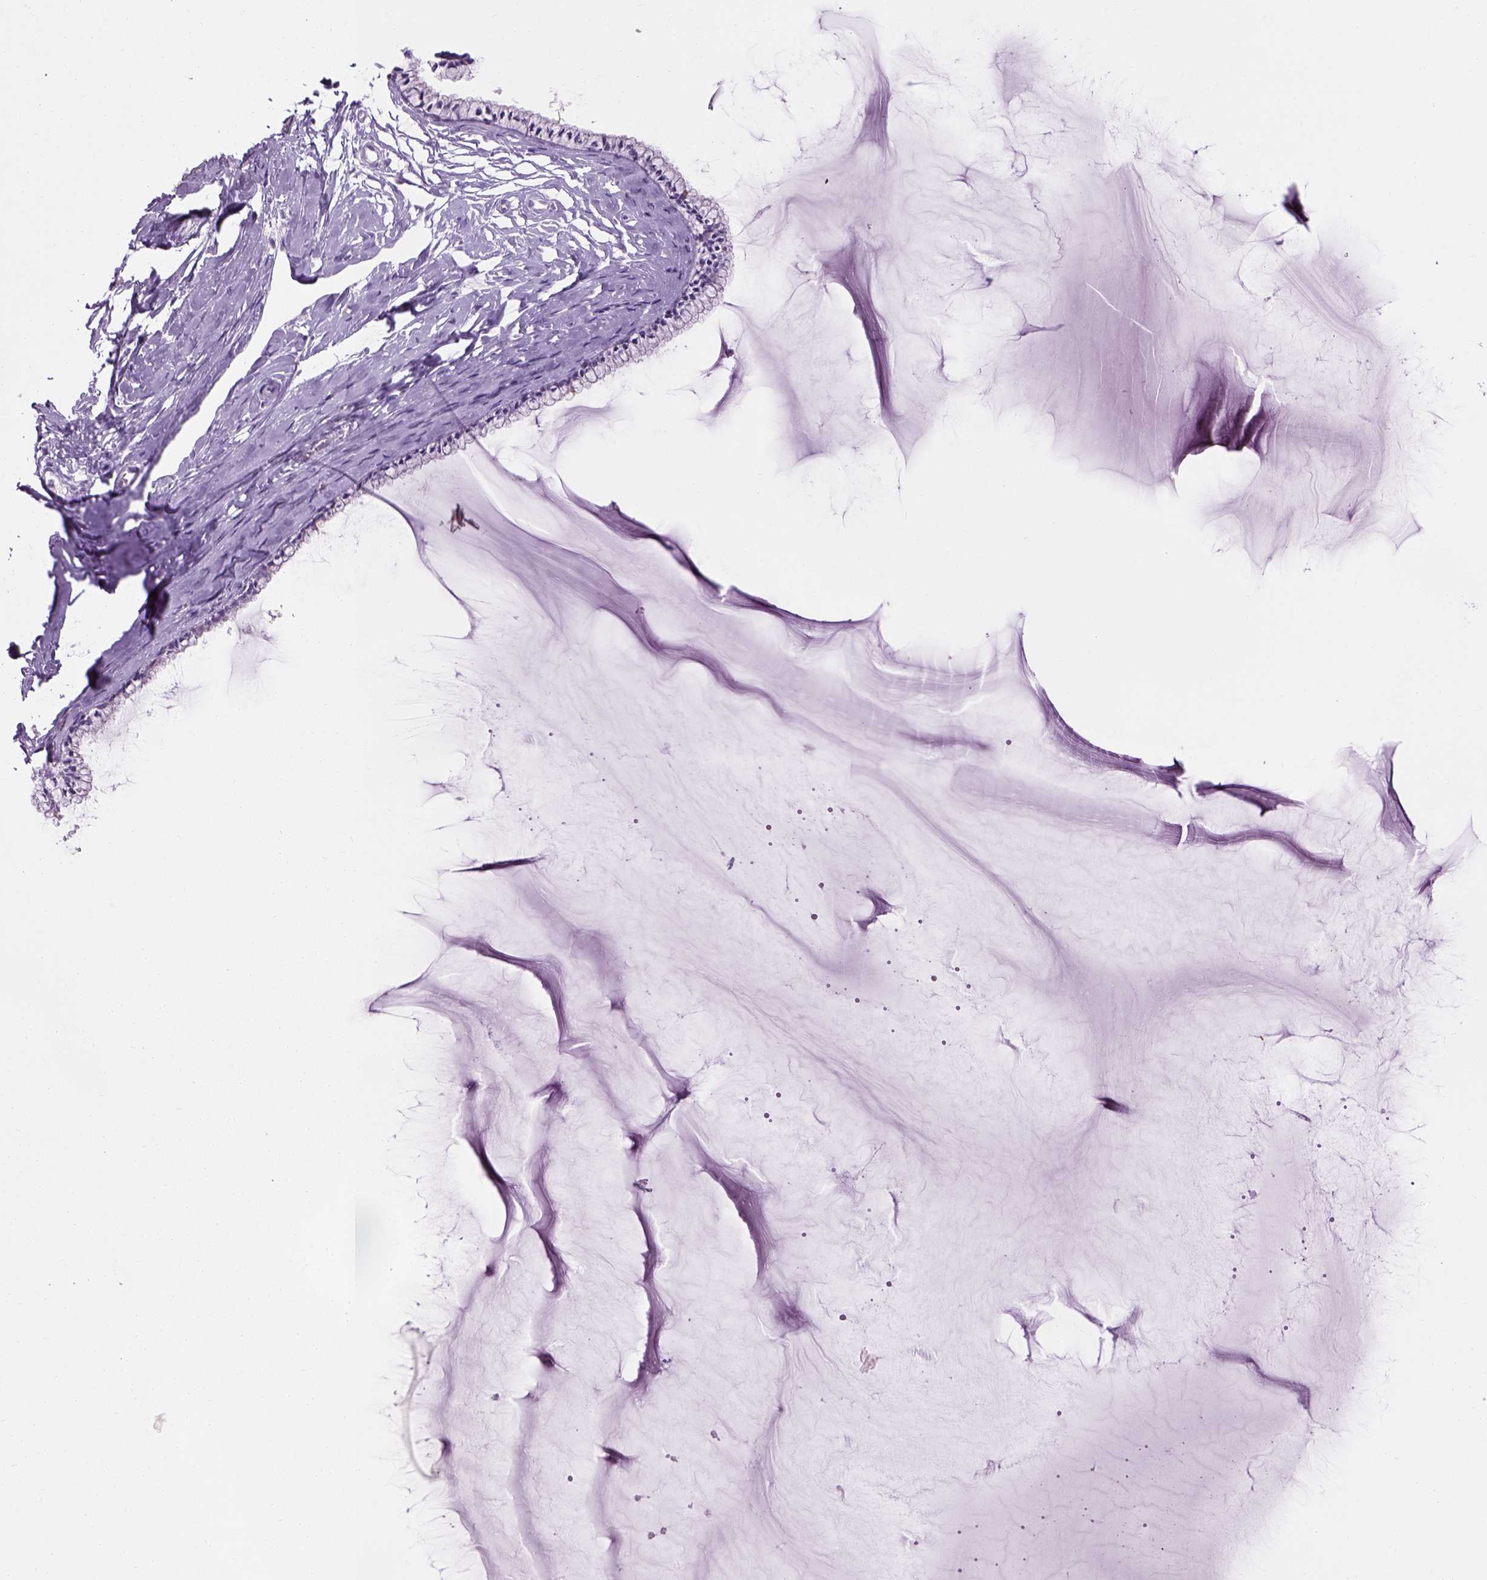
{"staining": {"intensity": "negative", "quantity": "none", "location": "none"}, "tissue": "cervix", "cell_type": "Glandular cells", "image_type": "normal", "snomed": [{"axis": "morphology", "description": "Normal tissue, NOS"}, {"axis": "topography", "description": "Cervix"}], "caption": "IHC photomicrograph of benign cervix stained for a protein (brown), which demonstrates no expression in glandular cells.", "gene": "CIBAR2", "patient": {"sex": "female", "age": 40}}